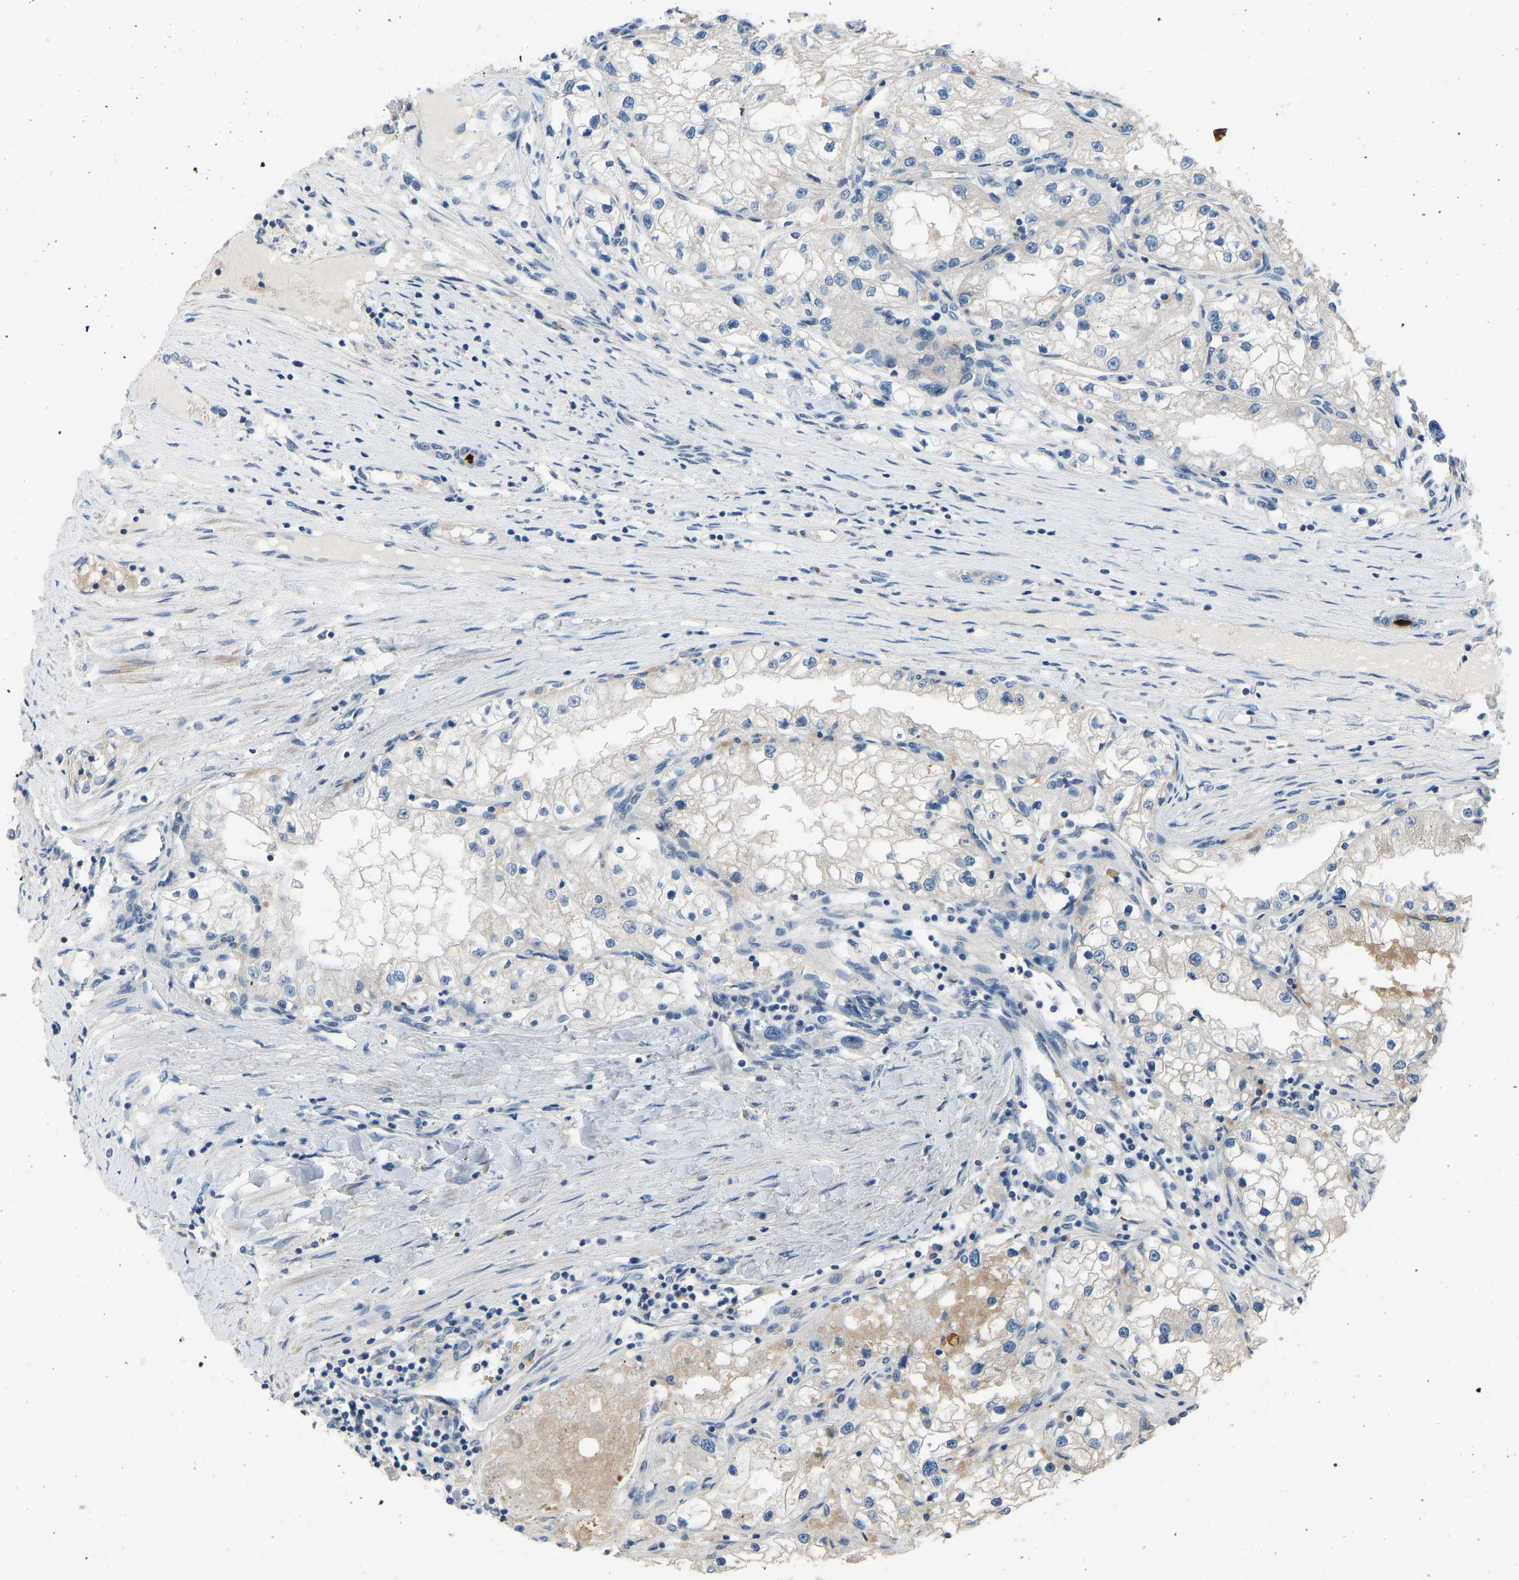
{"staining": {"intensity": "negative", "quantity": "none", "location": "none"}, "tissue": "renal cancer", "cell_type": "Tumor cells", "image_type": "cancer", "snomed": [{"axis": "morphology", "description": "Adenocarcinoma, NOS"}, {"axis": "topography", "description": "Kidney"}], "caption": "This is an immunohistochemistry (IHC) image of adenocarcinoma (renal). There is no expression in tumor cells.", "gene": "CDK2AP1", "patient": {"sex": "male", "age": 68}}